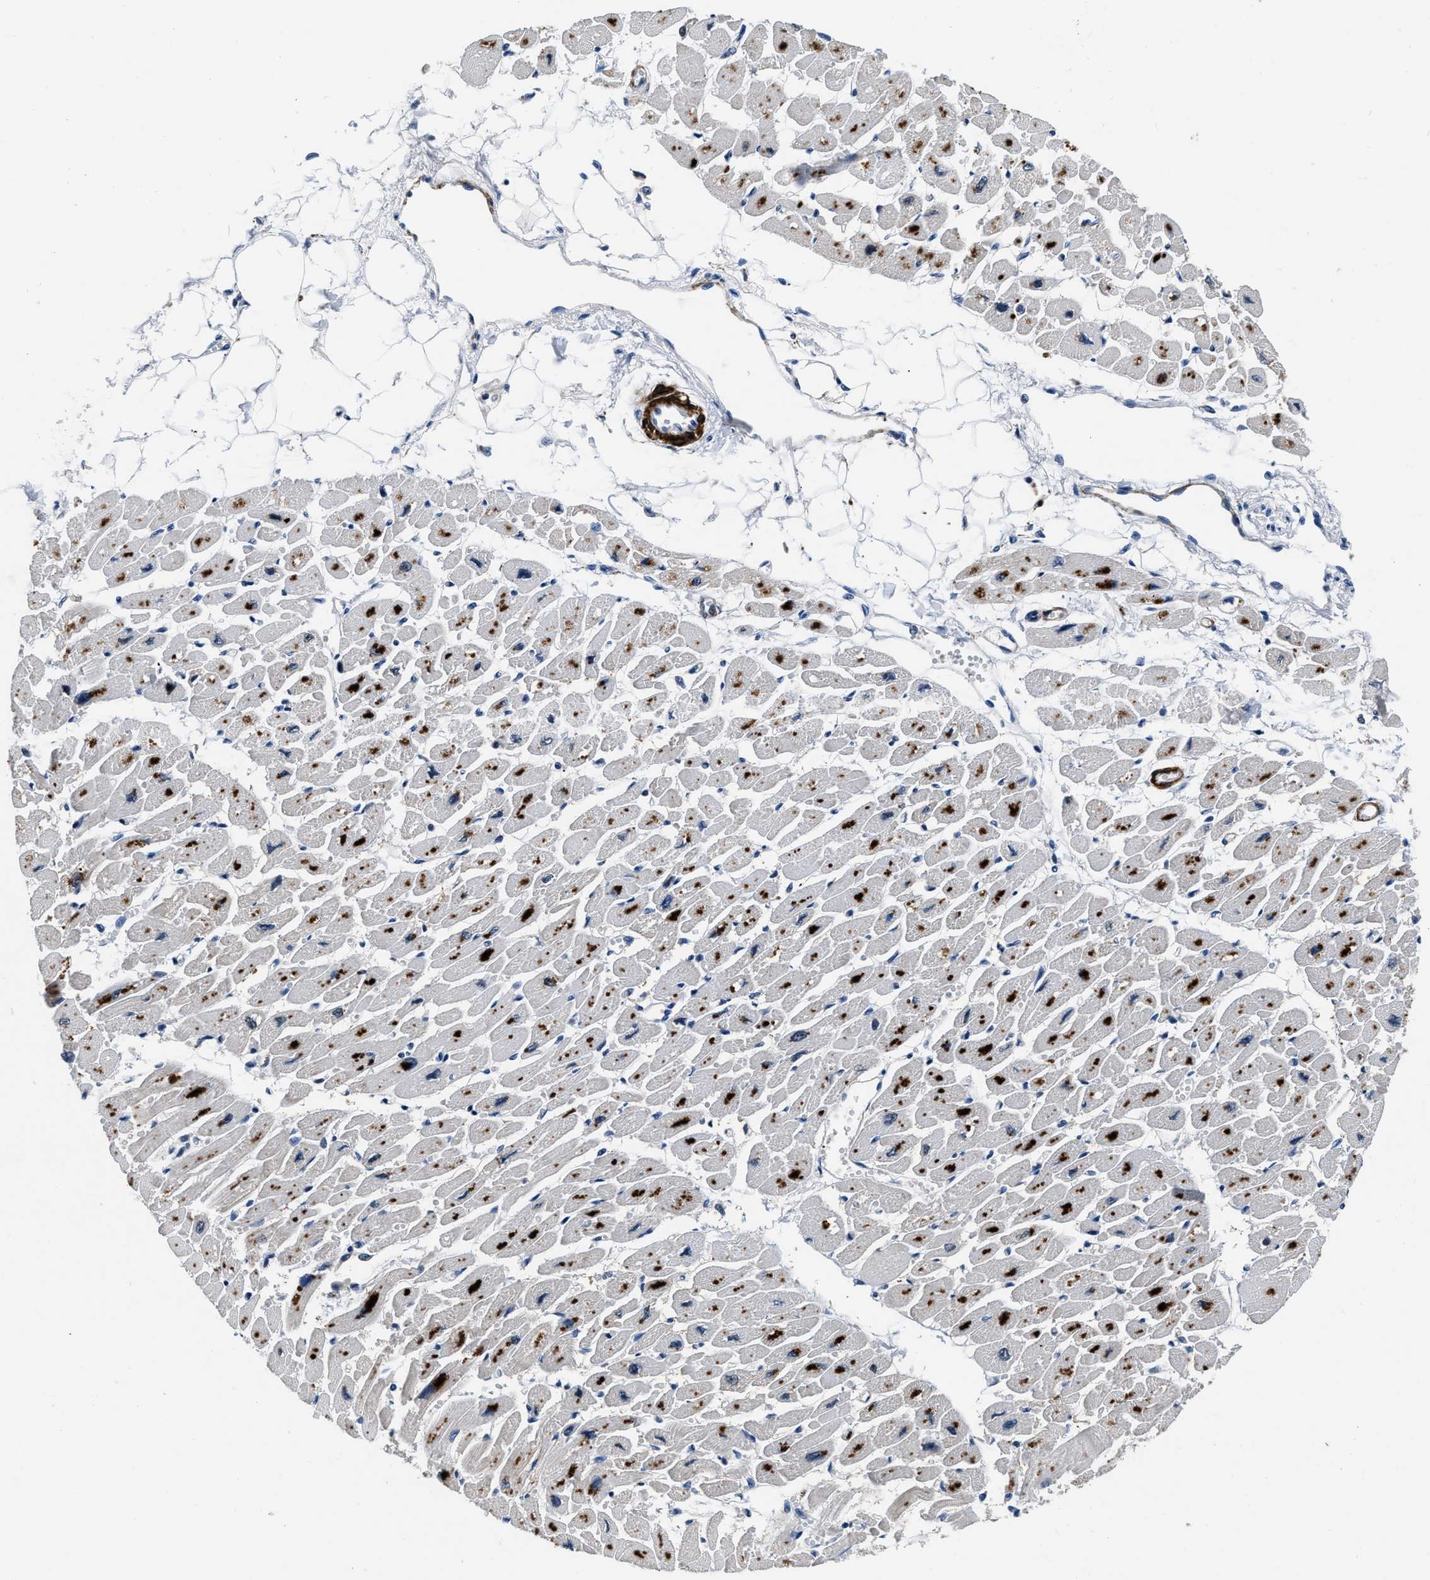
{"staining": {"intensity": "moderate", "quantity": "25%-75%", "location": "cytoplasmic/membranous"}, "tissue": "heart muscle", "cell_type": "Cardiomyocytes", "image_type": "normal", "snomed": [{"axis": "morphology", "description": "Normal tissue, NOS"}, {"axis": "topography", "description": "Heart"}], "caption": "Brown immunohistochemical staining in benign heart muscle exhibits moderate cytoplasmic/membranous positivity in approximately 25%-75% of cardiomyocytes.", "gene": "LANCL2", "patient": {"sex": "female", "age": 54}}